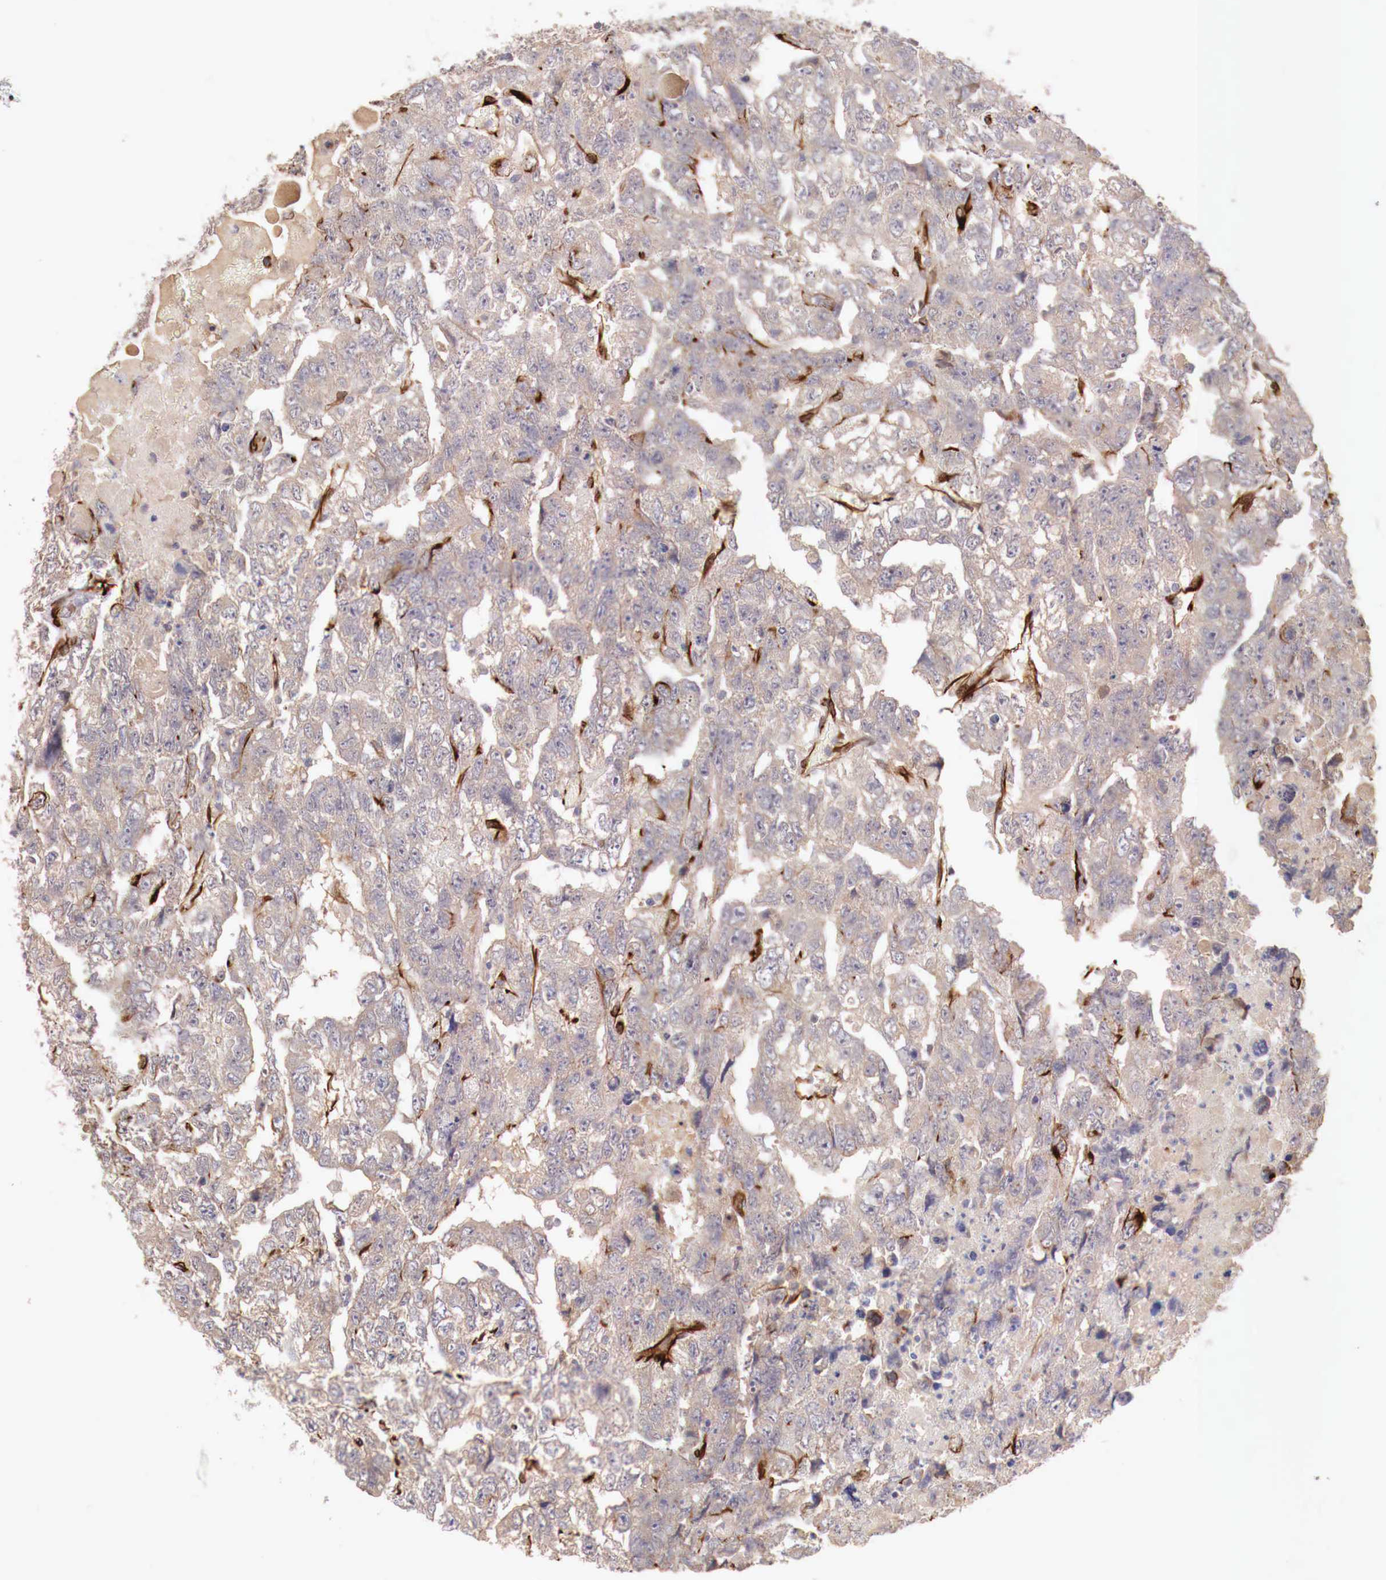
{"staining": {"intensity": "negative", "quantity": "none", "location": "none"}, "tissue": "testis cancer", "cell_type": "Tumor cells", "image_type": "cancer", "snomed": [{"axis": "morphology", "description": "Carcinoma, Embryonal, NOS"}, {"axis": "topography", "description": "Testis"}], "caption": "Embryonal carcinoma (testis) stained for a protein using immunohistochemistry (IHC) demonstrates no positivity tumor cells.", "gene": "WT1", "patient": {"sex": "male", "age": 36}}